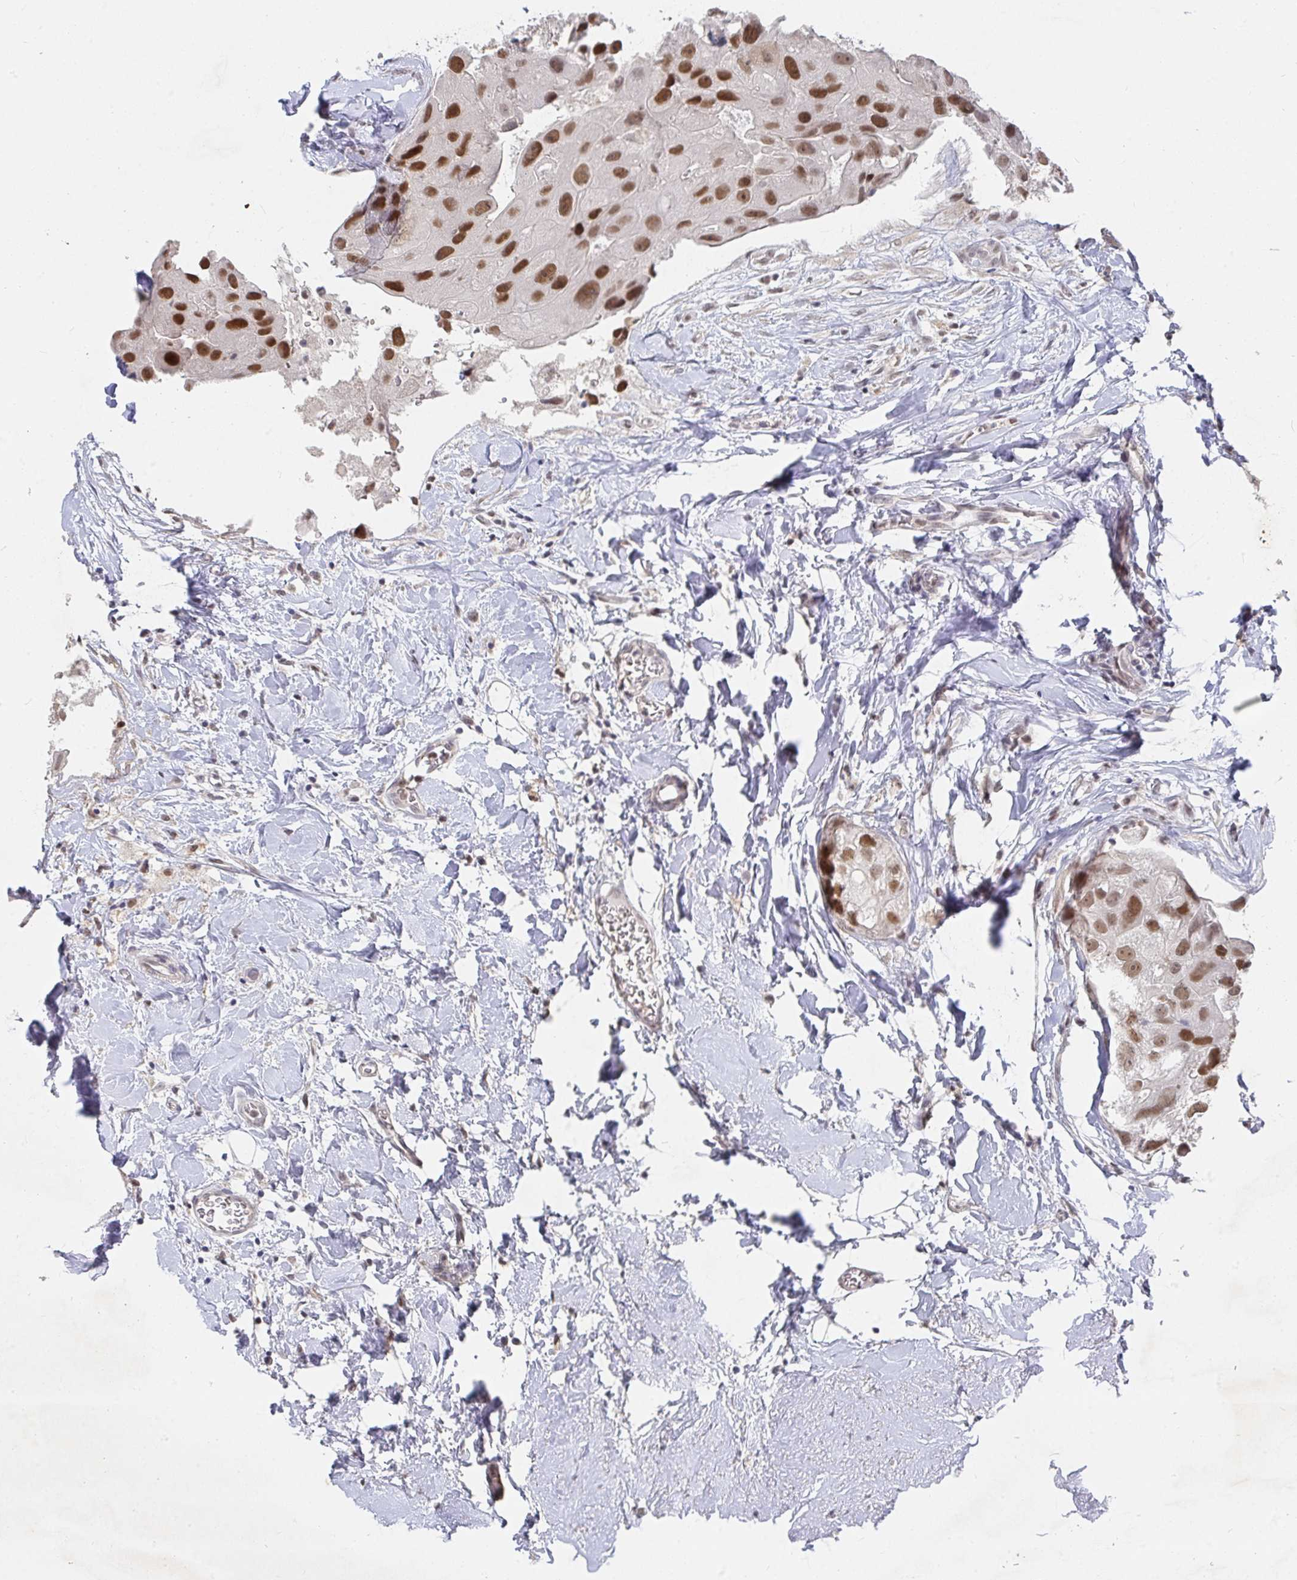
{"staining": {"intensity": "moderate", "quantity": ">75%", "location": "nuclear"}, "tissue": "breast cancer", "cell_type": "Tumor cells", "image_type": "cancer", "snomed": [{"axis": "morphology", "description": "Duct carcinoma"}, {"axis": "topography", "description": "Breast"}], "caption": "This image exhibits immunohistochemistry staining of breast cancer (invasive ductal carcinoma), with medium moderate nuclear staining in about >75% of tumor cells.", "gene": "RCOR1", "patient": {"sex": "female", "age": 43}}